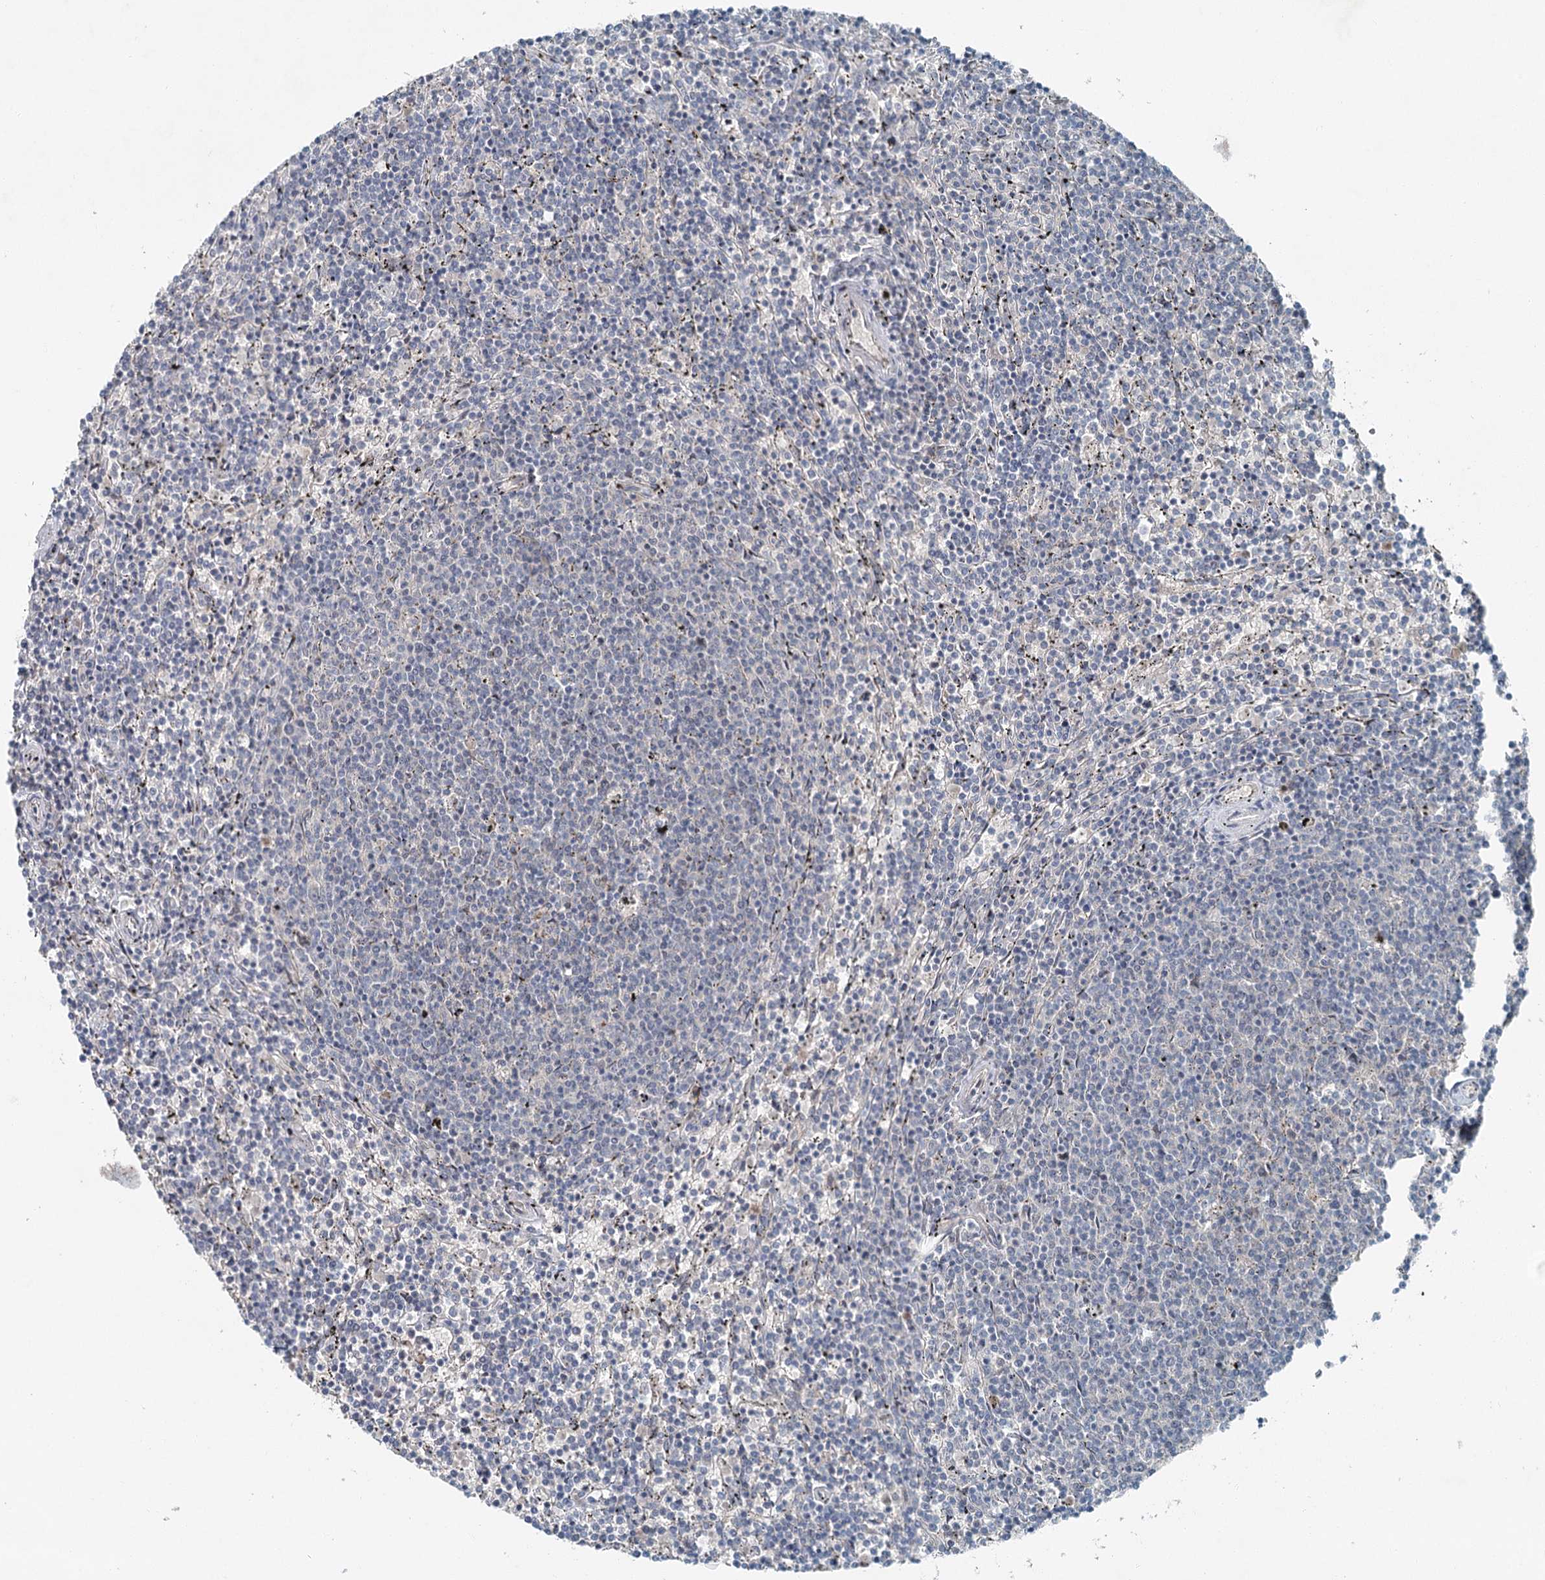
{"staining": {"intensity": "negative", "quantity": "none", "location": "none"}, "tissue": "lymphoma", "cell_type": "Tumor cells", "image_type": "cancer", "snomed": [{"axis": "morphology", "description": "Malignant lymphoma, non-Hodgkin's type, Low grade"}, {"axis": "topography", "description": "Spleen"}], "caption": "IHC of lymphoma displays no staining in tumor cells.", "gene": "CHCHD5", "patient": {"sex": "female", "age": 50}}